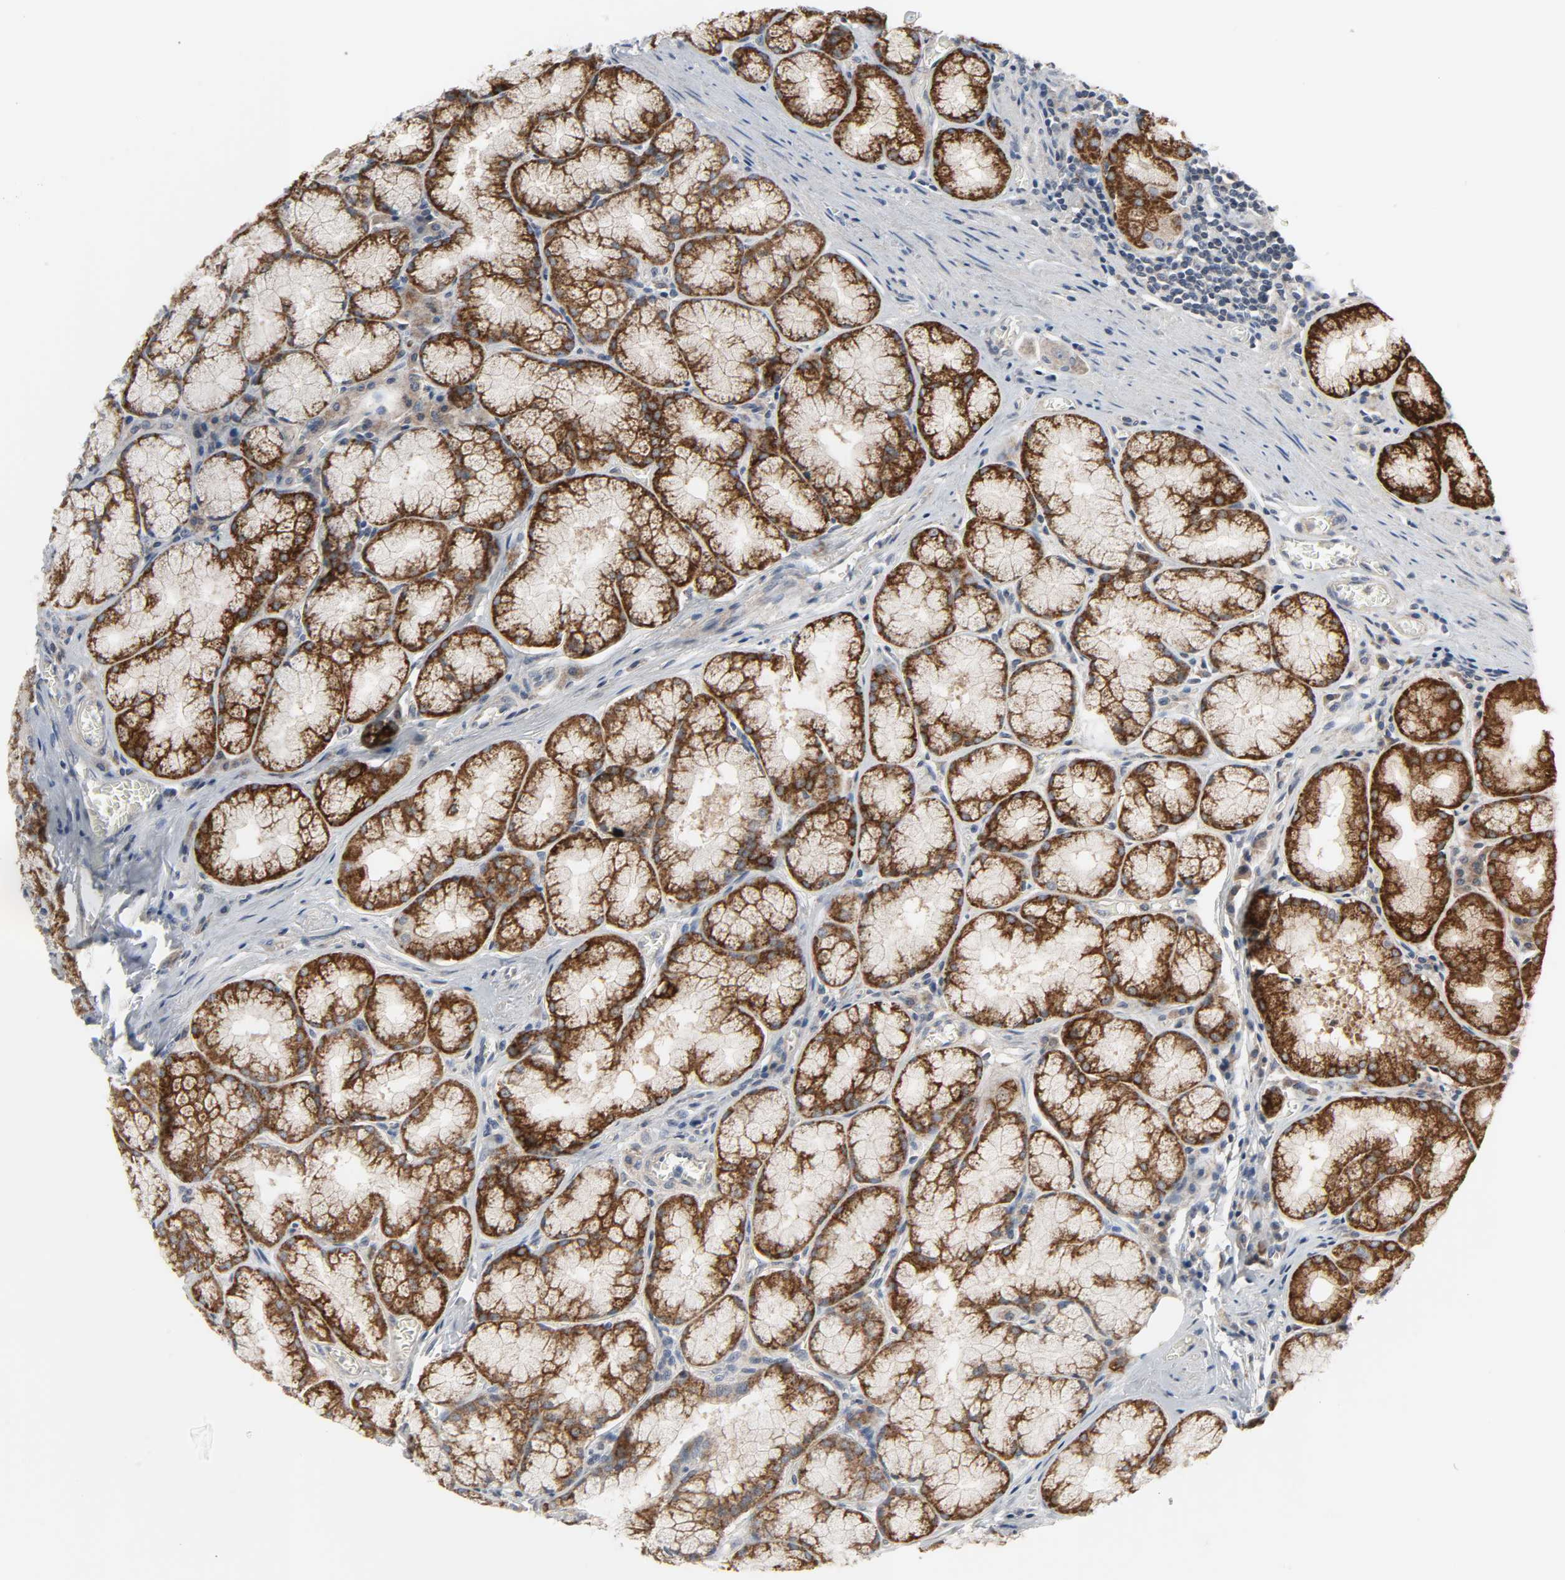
{"staining": {"intensity": "strong", "quantity": ">75%", "location": "cytoplasmic/membranous"}, "tissue": "stomach", "cell_type": "Glandular cells", "image_type": "normal", "snomed": [{"axis": "morphology", "description": "Normal tissue, NOS"}, {"axis": "topography", "description": "Stomach, lower"}], "caption": "Human stomach stained for a protein (brown) demonstrates strong cytoplasmic/membranous positive expression in approximately >75% of glandular cells.", "gene": "CLIP1", "patient": {"sex": "male", "age": 56}}